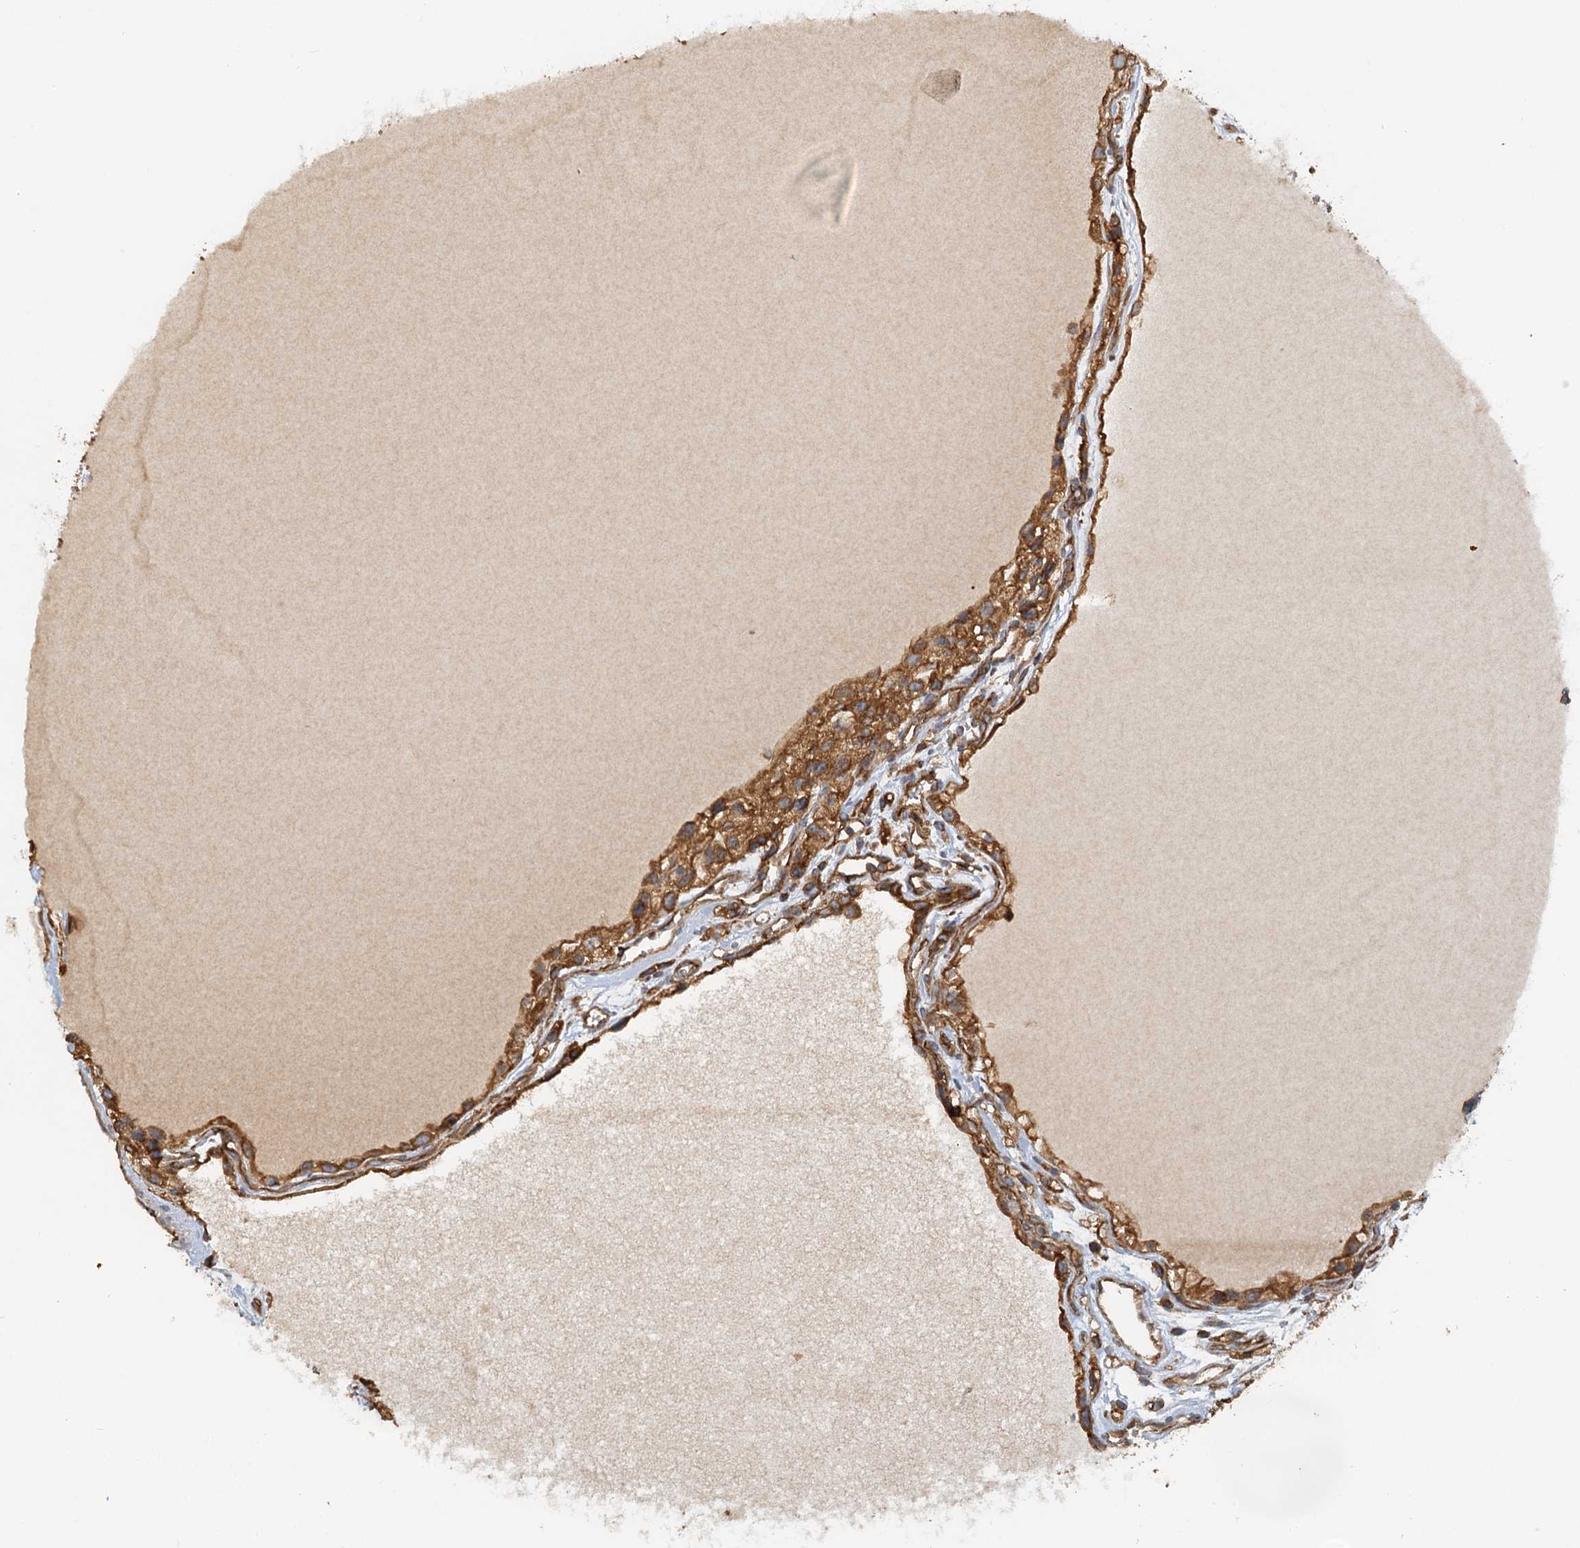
{"staining": {"intensity": "strong", "quantity": ">75%", "location": "cytoplasmic/membranous"}, "tissue": "renal cancer", "cell_type": "Tumor cells", "image_type": "cancer", "snomed": [{"axis": "morphology", "description": "Adenocarcinoma, NOS"}, {"axis": "topography", "description": "Kidney"}], "caption": "A photomicrograph showing strong cytoplasmic/membranous staining in approximately >75% of tumor cells in renal cancer (adenocarcinoma), as visualized by brown immunohistochemical staining.", "gene": "NIPAL3", "patient": {"sex": "female", "age": 57}}